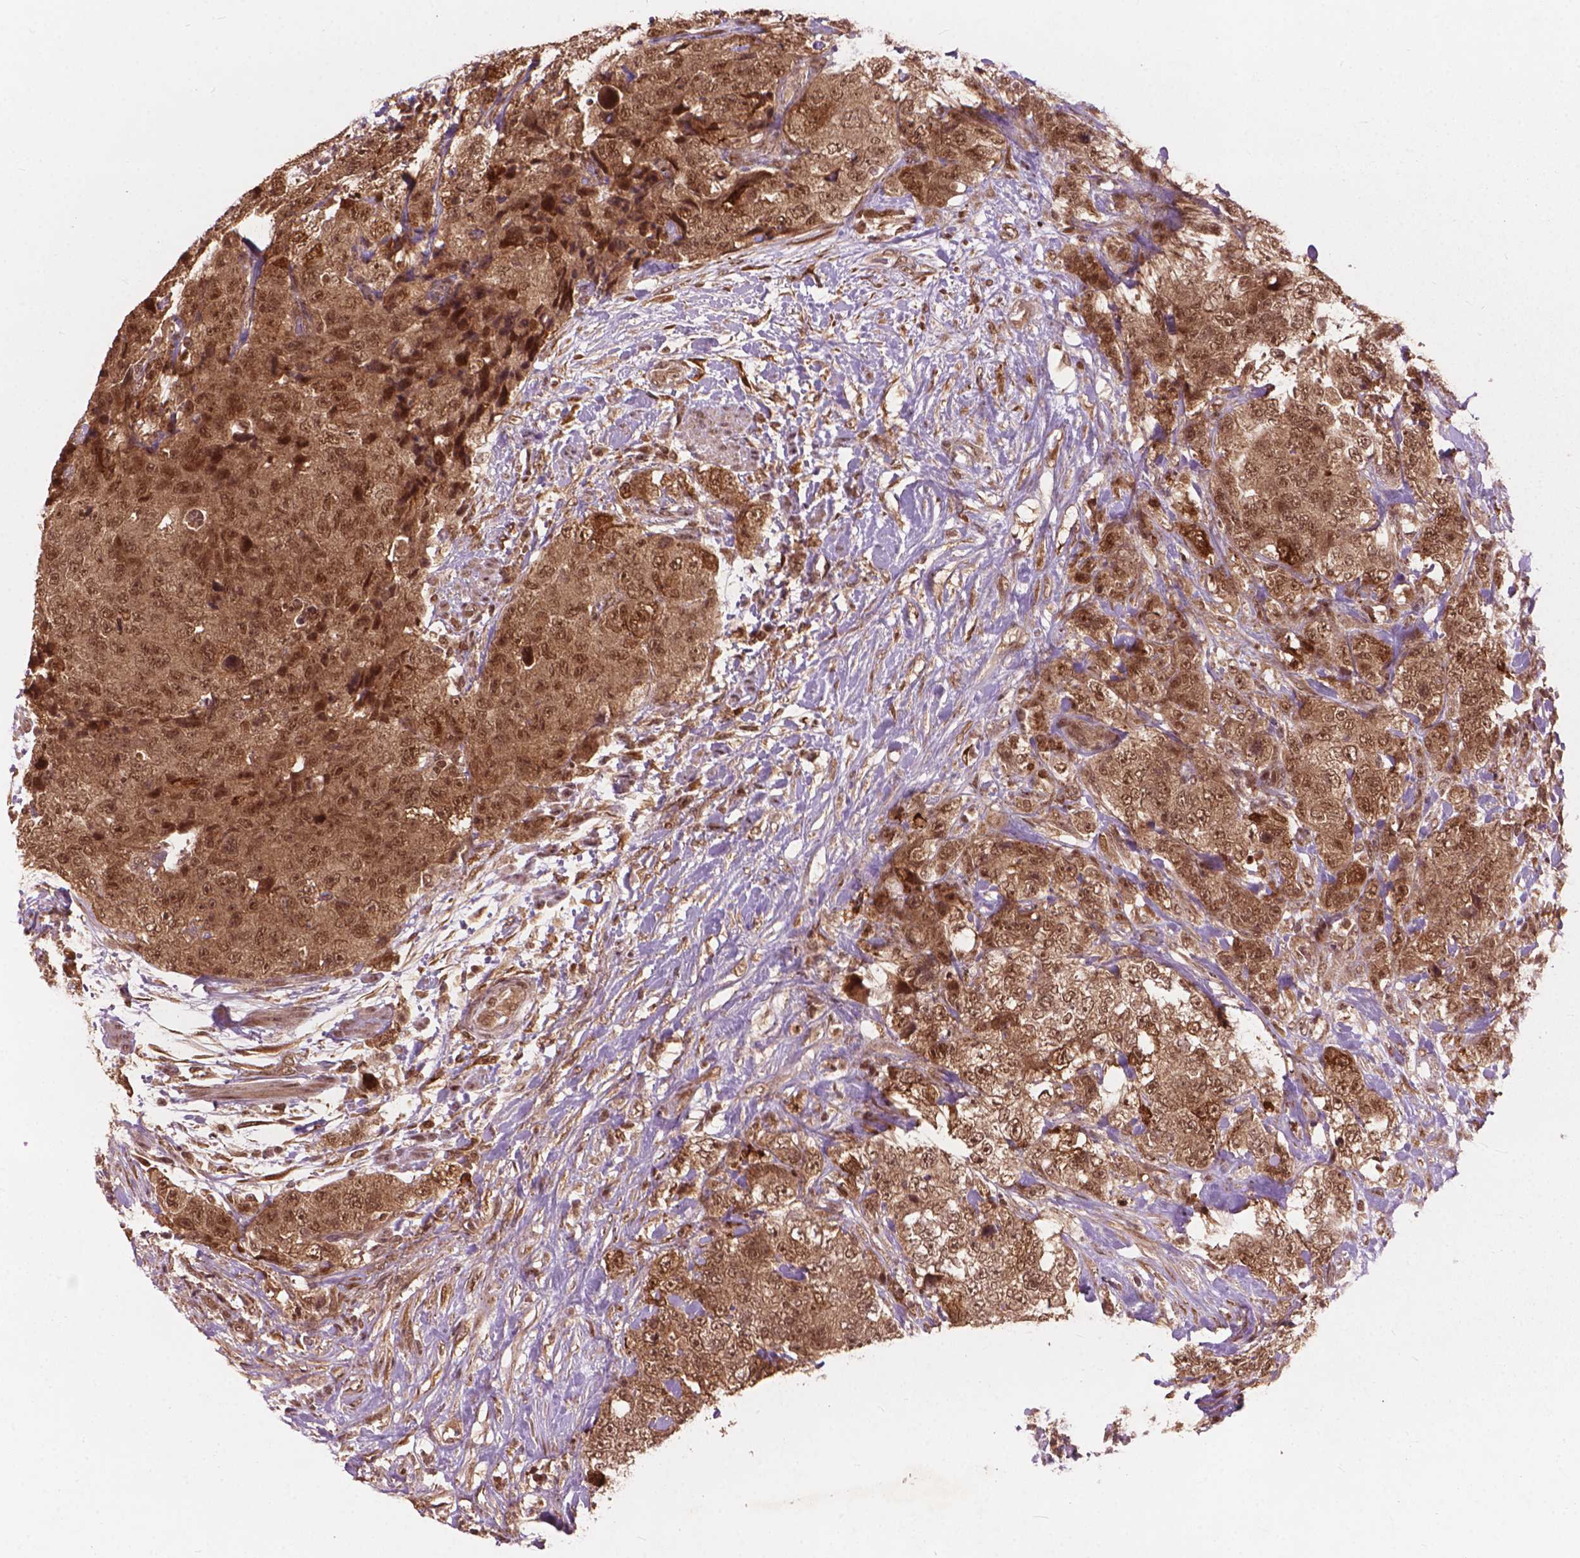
{"staining": {"intensity": "moderate", "quantity": ">75%", "location": "cytoplasmic/membranous,nuclear"}, "tissue": "urothelial cancer", "cell_type": "Tumor cells", "image_type": "cancer", "snomed": [{"axis": "morphology", "description": "Urothelial carcinoma, High grade"}, {"axis": "topography", "description": "Urinary bladder"}], "caption": "A high-resolution micrograph shows immunohistochemistry (IHC) staining of urothelial cancer, which displays moderate cytoplasmic/membranous and nuclear expression in about >75% of tumor cells. Using DAB (3,3'-diaminobenzidine) (brown) and hematoxylin (blue) stains, captured at high magnification using brightfield microscopy.", "gene": "SSU72", "patient": {"sex": "female", "age": 78}}